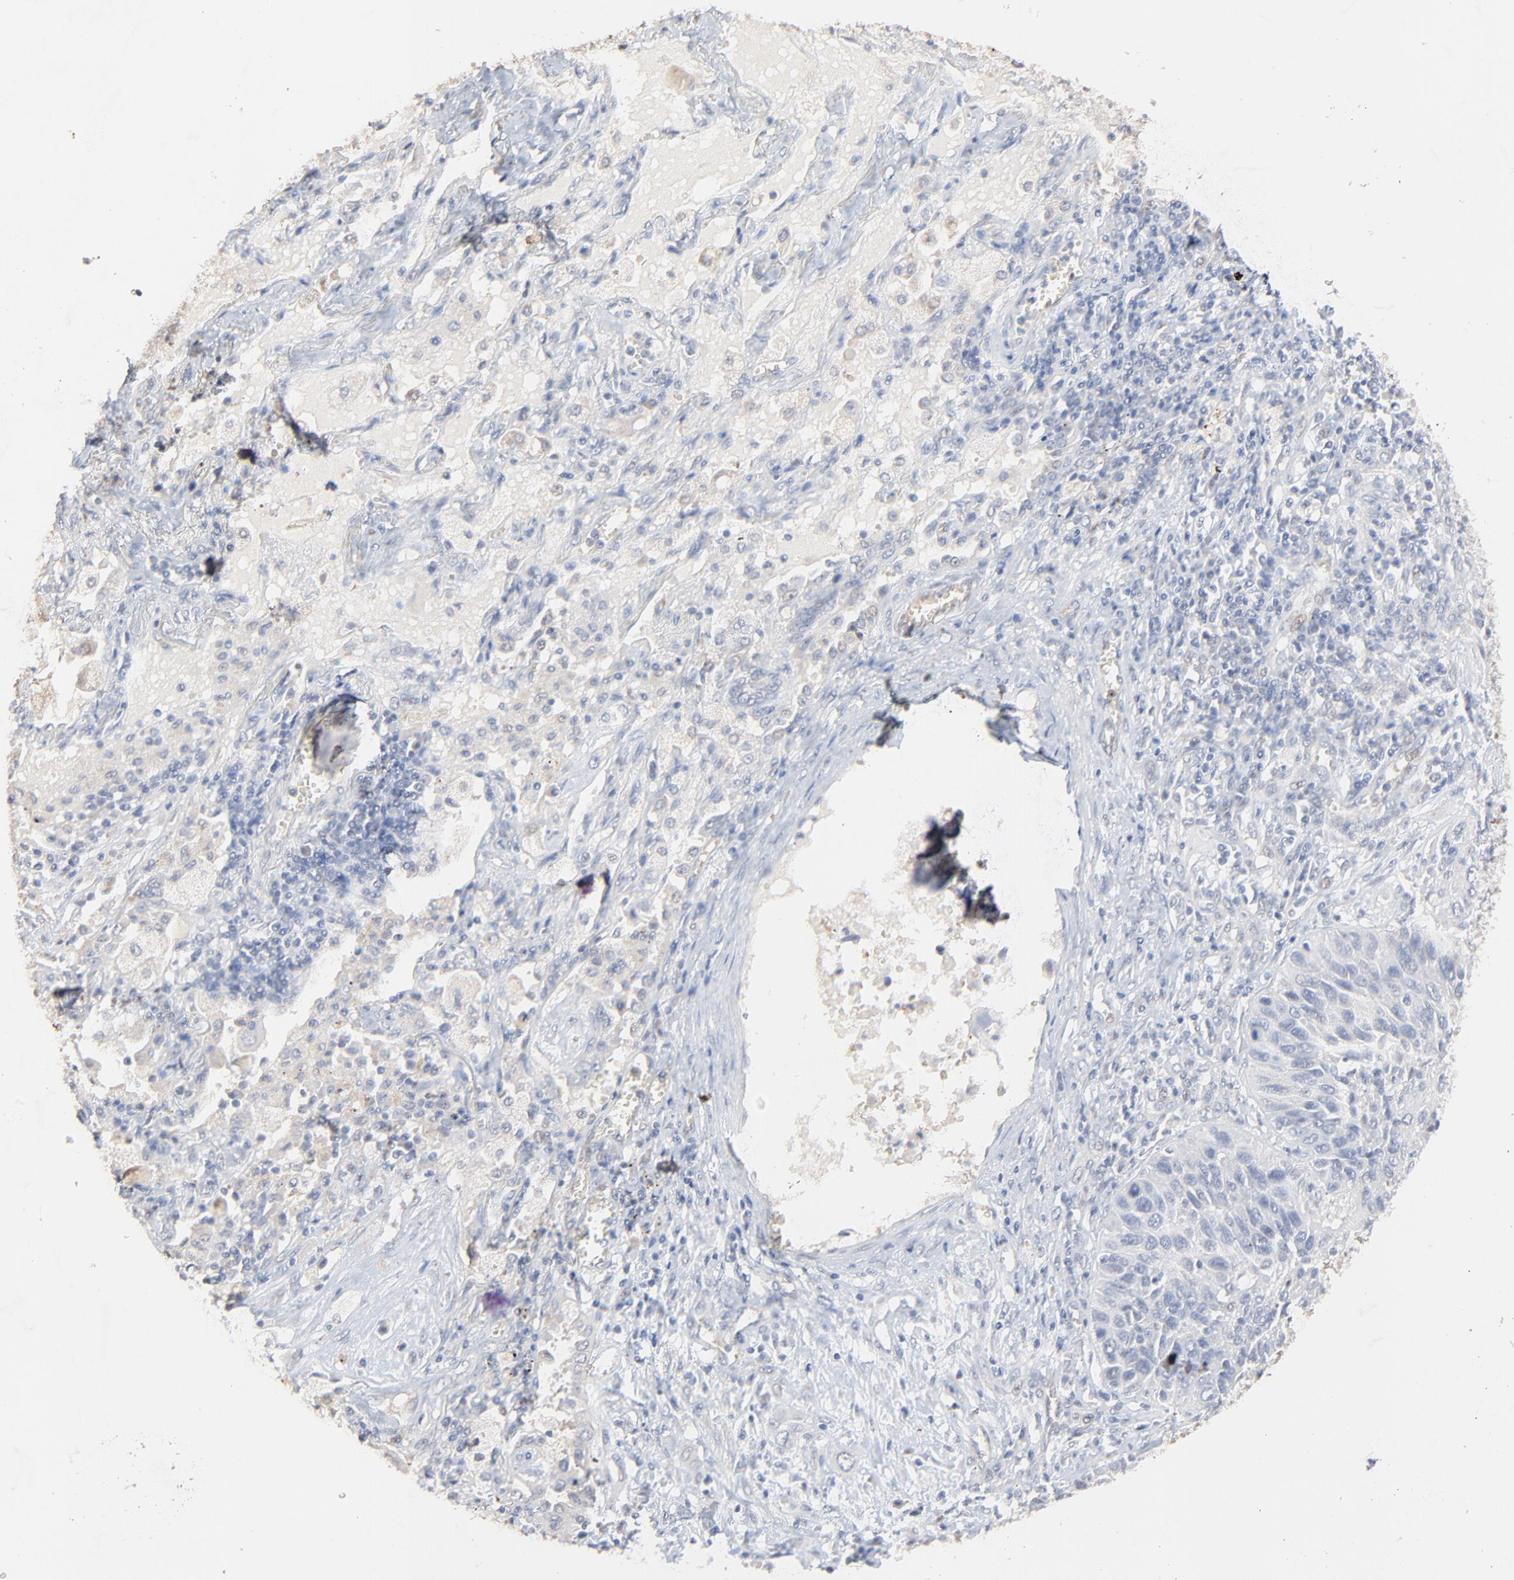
{"staining": {"intensity": "weak", "quantity": "<25%", "location": "cytoplasmic/membranous"}, "tissue": "lung cancer", "cell_type": "Tumor cells", "image_type": "cancer", "snomed": [{"axis": "morphology", "description": "Squamous cell carcinoma, NOS"}, {"axis": "topography", "description": "Lung"}], "caption": "DAB (3,3'-diaminobenzidine) immunohistochemical staining of human lung cancer displays no significant staining in tumor cells.", "gene": "FANCB", "patient": {"sex": "female", "age": 76}}